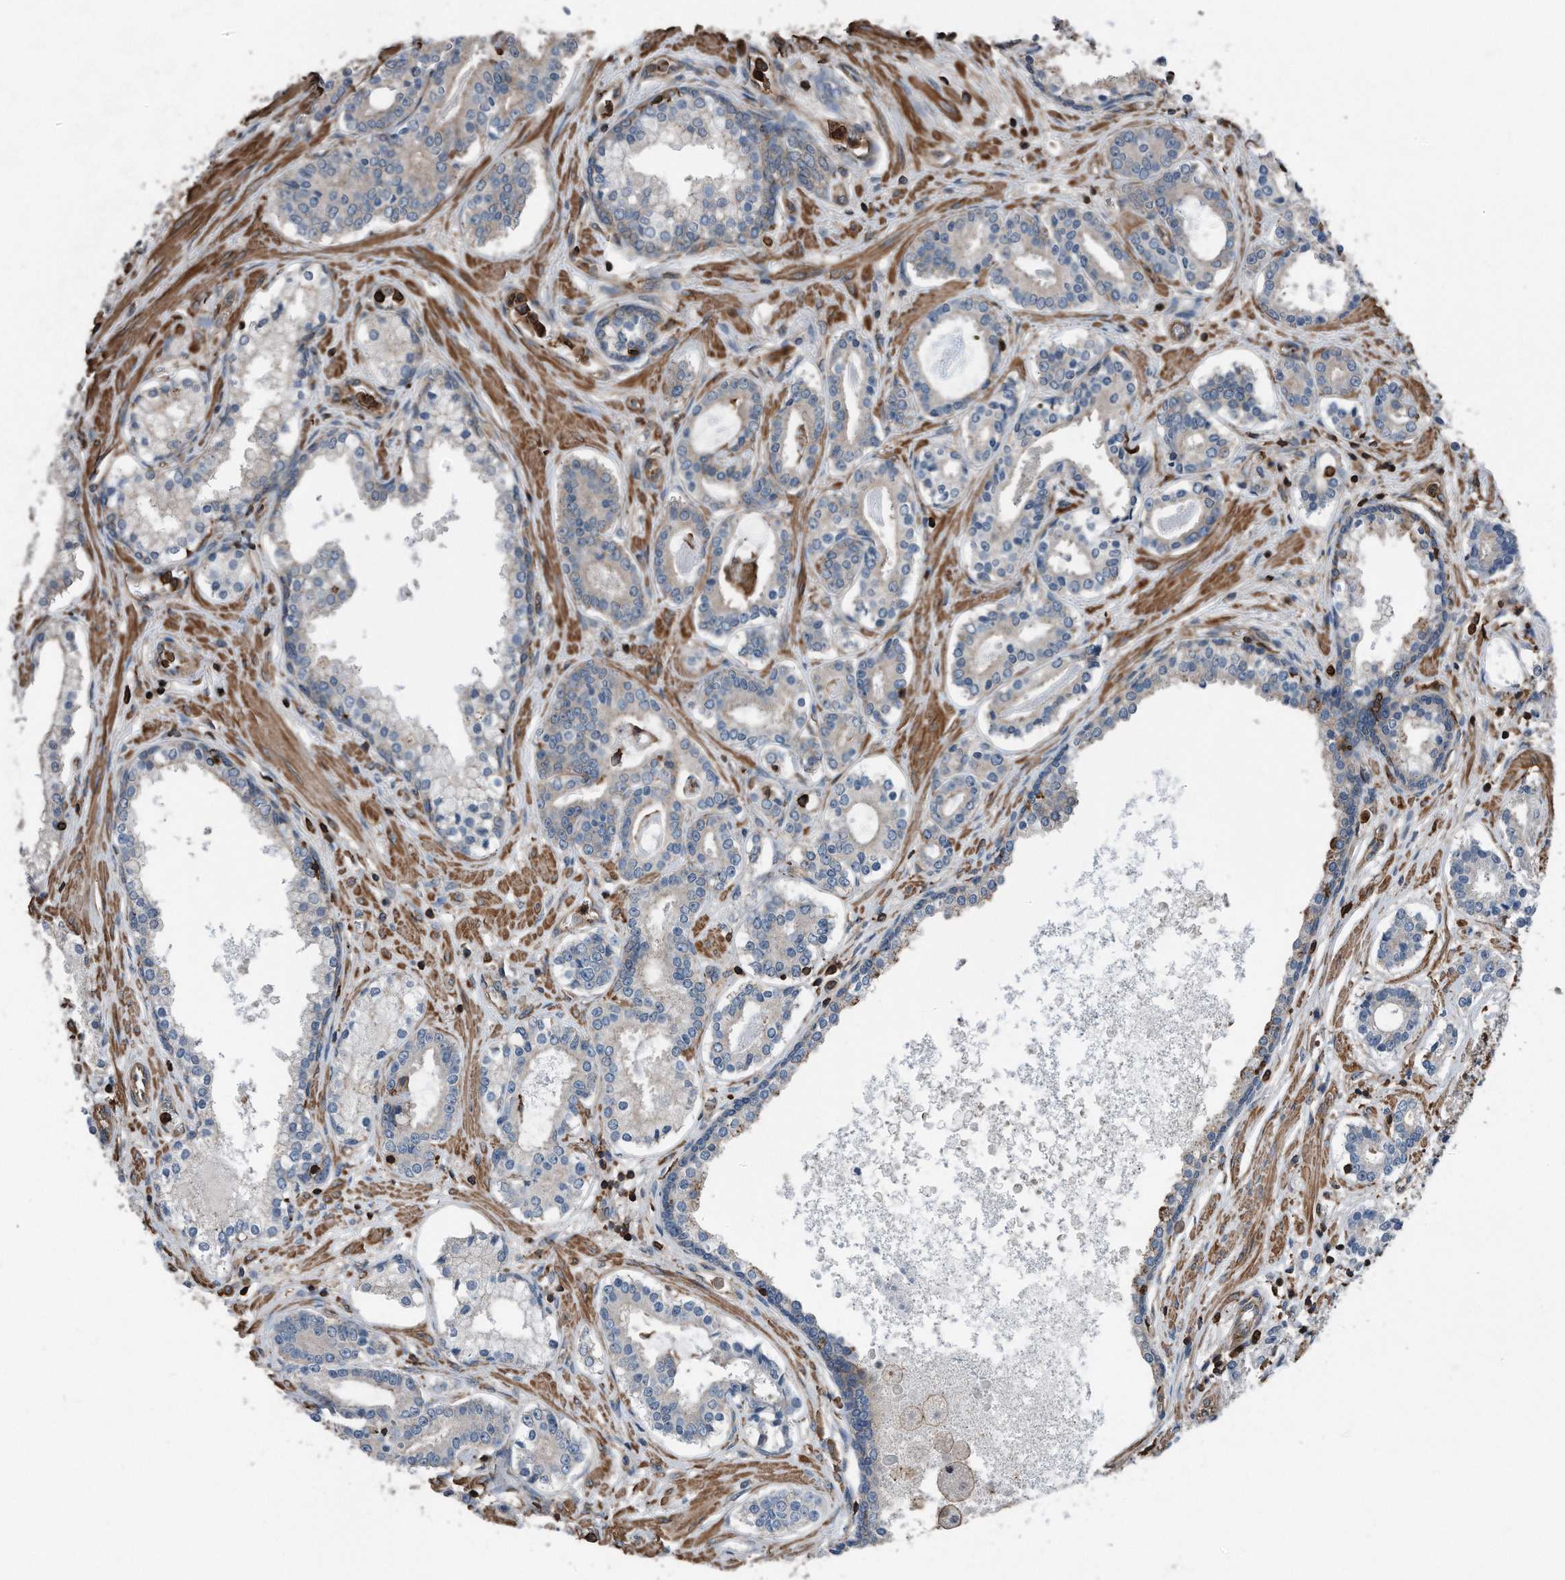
{"staining": {"intensity": "weak", "quantity": "<25%", "location": "cytoplasmic/membranous"}, "tissue": "prostate cancer", "cell_type": "Tumor cells", "image_type": "cancer", "snomed": [{"axis": "morphology", "description": "Adenocarcinoma, High grade"}, {"axis": "topography", "description": "Prostate"}], "caption": "Immunohistochemistry image of prostate cancer (adenocarcinoma (high-grade)) stained for a protein (brown), which demonstrates no positivity in tumor cells.", "gene": "RSPO3", "patient": {"sex": "male", "age": 58}}